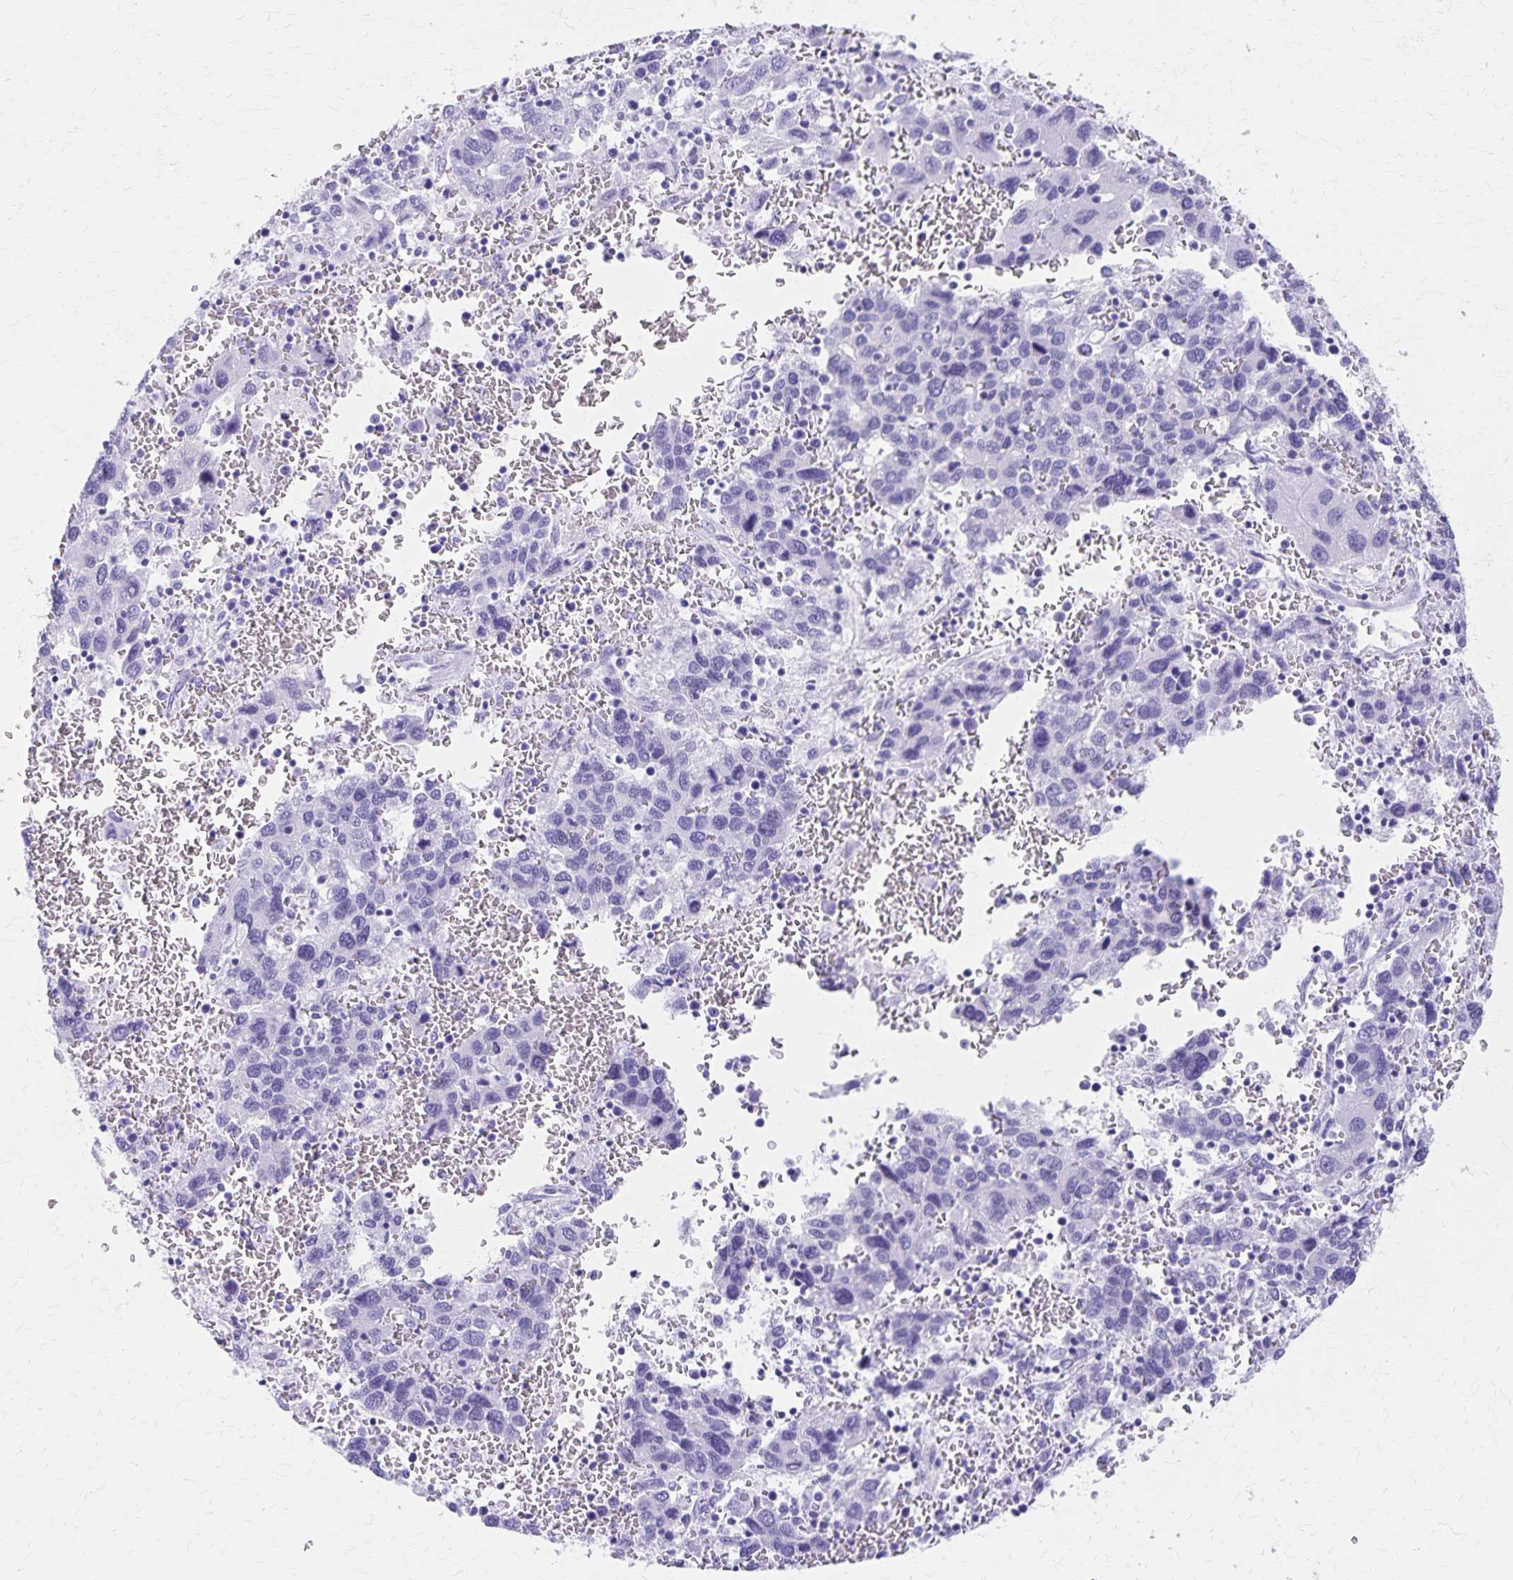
{"staining": {"intensity": "negative", "quantity": "none", "location": "none"}, "tissue": "liver cancer", "cell_type": "Tumor cells", "image_type": "cancer", "snomed": [{"axis": "morphology", "description": "Carcinoma, Hepatocellular, NOS"}, {"axis": "topography", "description": "Liver"}], "caption": "The immunohistochemistry histopathology image has no significant positivity in tumor cells of liver hepatocellular carcinoma tissue.", "gene": "DEFA5", "patient": {"sex": "male", "age": 69}}